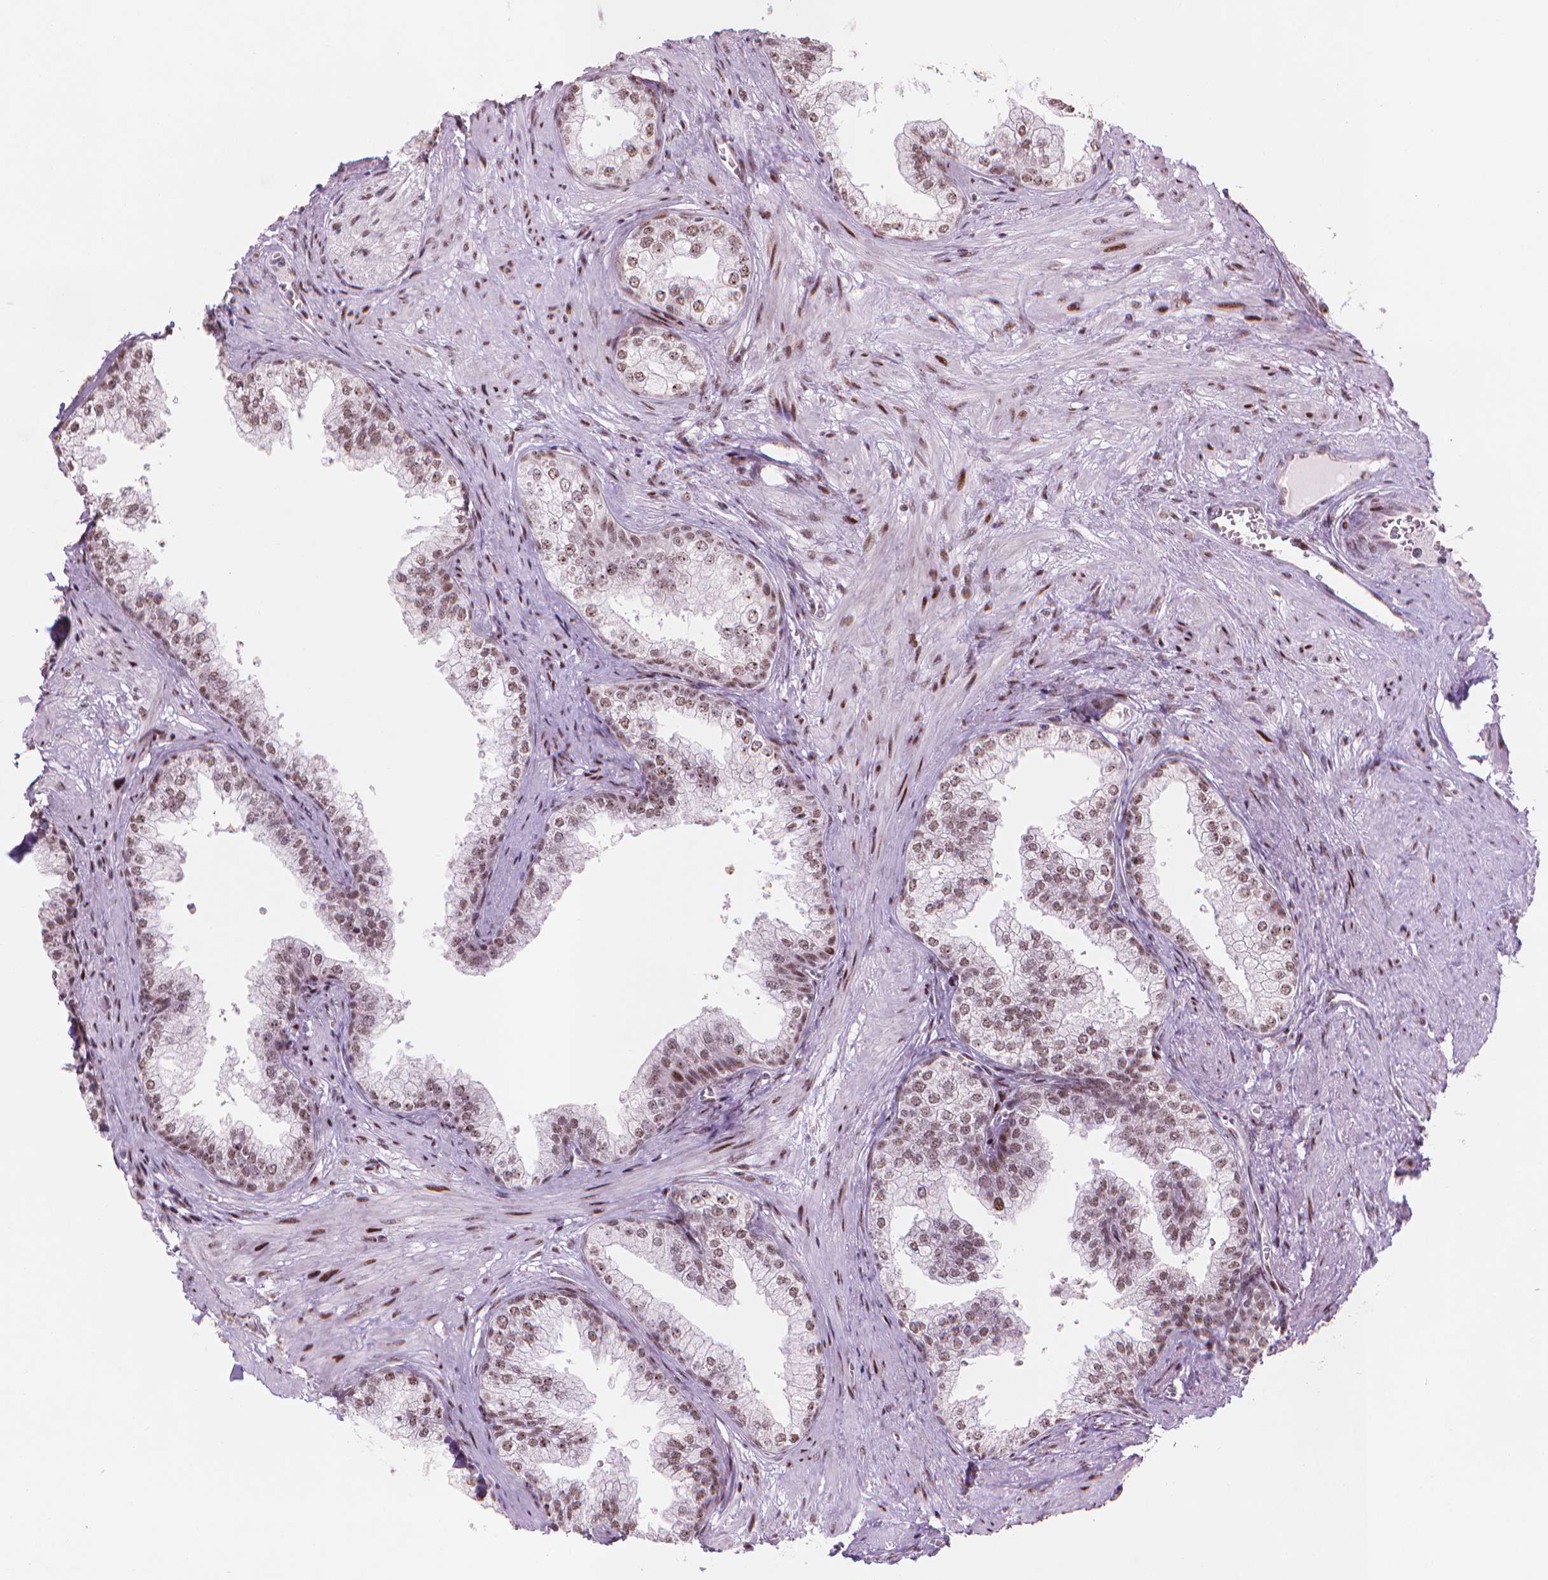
{"staining": {"intensity": "moderate", "quantity": ">75%", "location": "nuclear"}, "tissue": "prostate", "cell_type": "Glandular cells", "image_type": "normal", "snomed": [{"axis": "morphology", "description": "Normal tissue, NOS"}, {"axis": "topography", "description": "Prostate"}], "caption": "DAB immunohistochemical staining of benign human prostate displays moderate nuclear protein staining in approximately >75% of glandular cells. (IHC, brightfield microscopy, high magnification).", "gene": "HES7", "patient": {"sex": "male", "age": 79}}